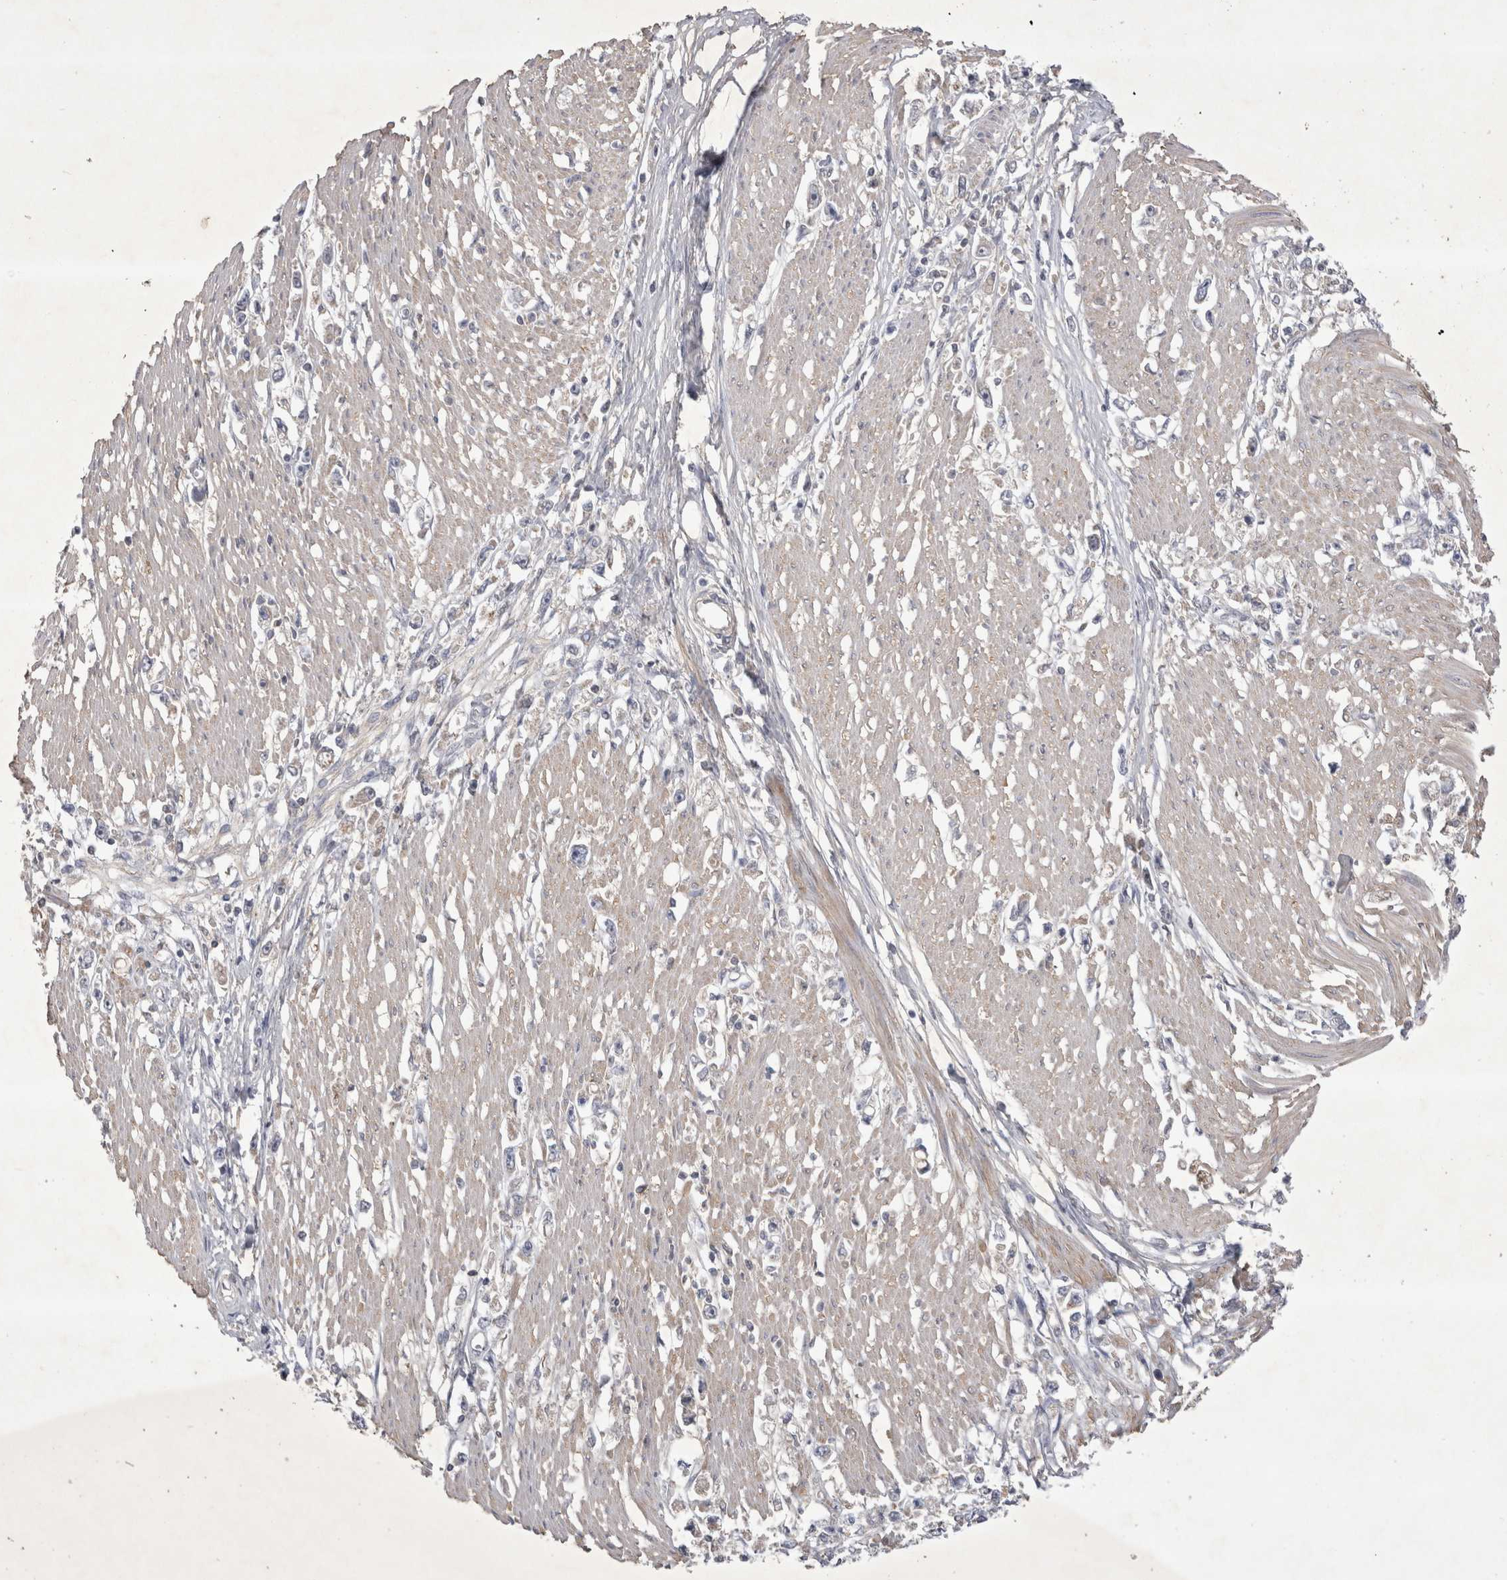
{"staining": {"intensity": "negative", "quantity": "none", "location": "none"}, "tissue": "stomach cancer", "cell_type": "Tumor cells", "image_type": "cancer", "snomed": [{"axis": "morphology", "description": "Adenocarcinoma, NOS"}, {"axis": "topography", "description": "Stomach"}], "caption": "Tumor cells are negative for protein expression in human stomach cancer (adenocarcinoma).", "gene": "SRD5A3", "patient": {"sex": "female", "age": 59}}